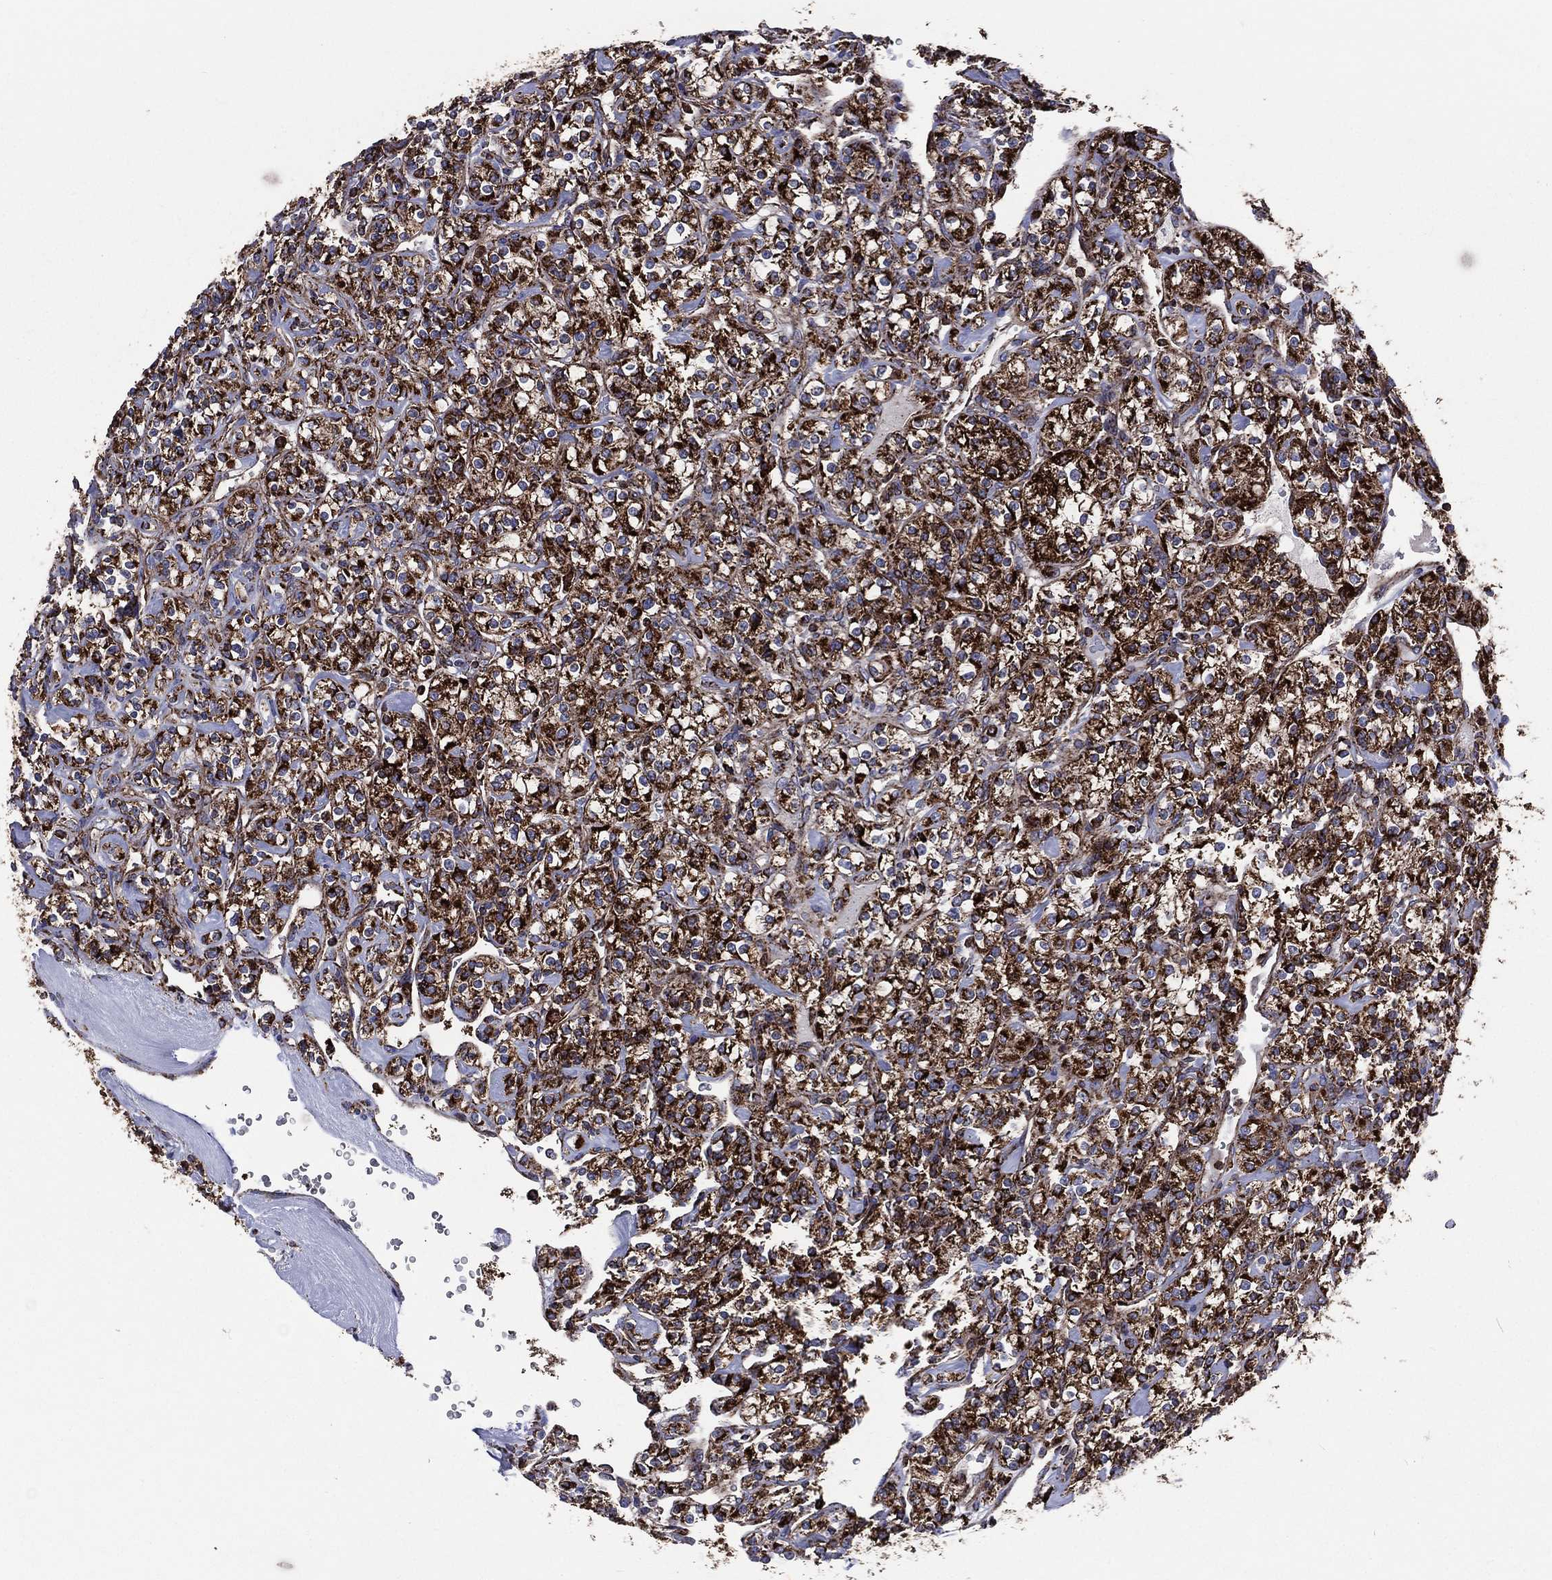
{"staining": {"intensity": "strong", "quantity": ">75%", "location": "cytoplasmic/membranous"}, "tissue": "renal cancer", "cell_type": "Tumor cells", "image_type": "cancer", "snomed": [{"axis": "morphology", "description": "Adenocarcinoma, NOS"}, {"axis": "topography", "description": "Kidney"}], "caption": "Immunohistochemical staining of human renal adenocarcinoma reveals strong cytoplasmic/membranous protein positivity in about >75% of tumor cells.", "gene": "ANKRD37", "patient": {"sex": "male", "age": 77}}